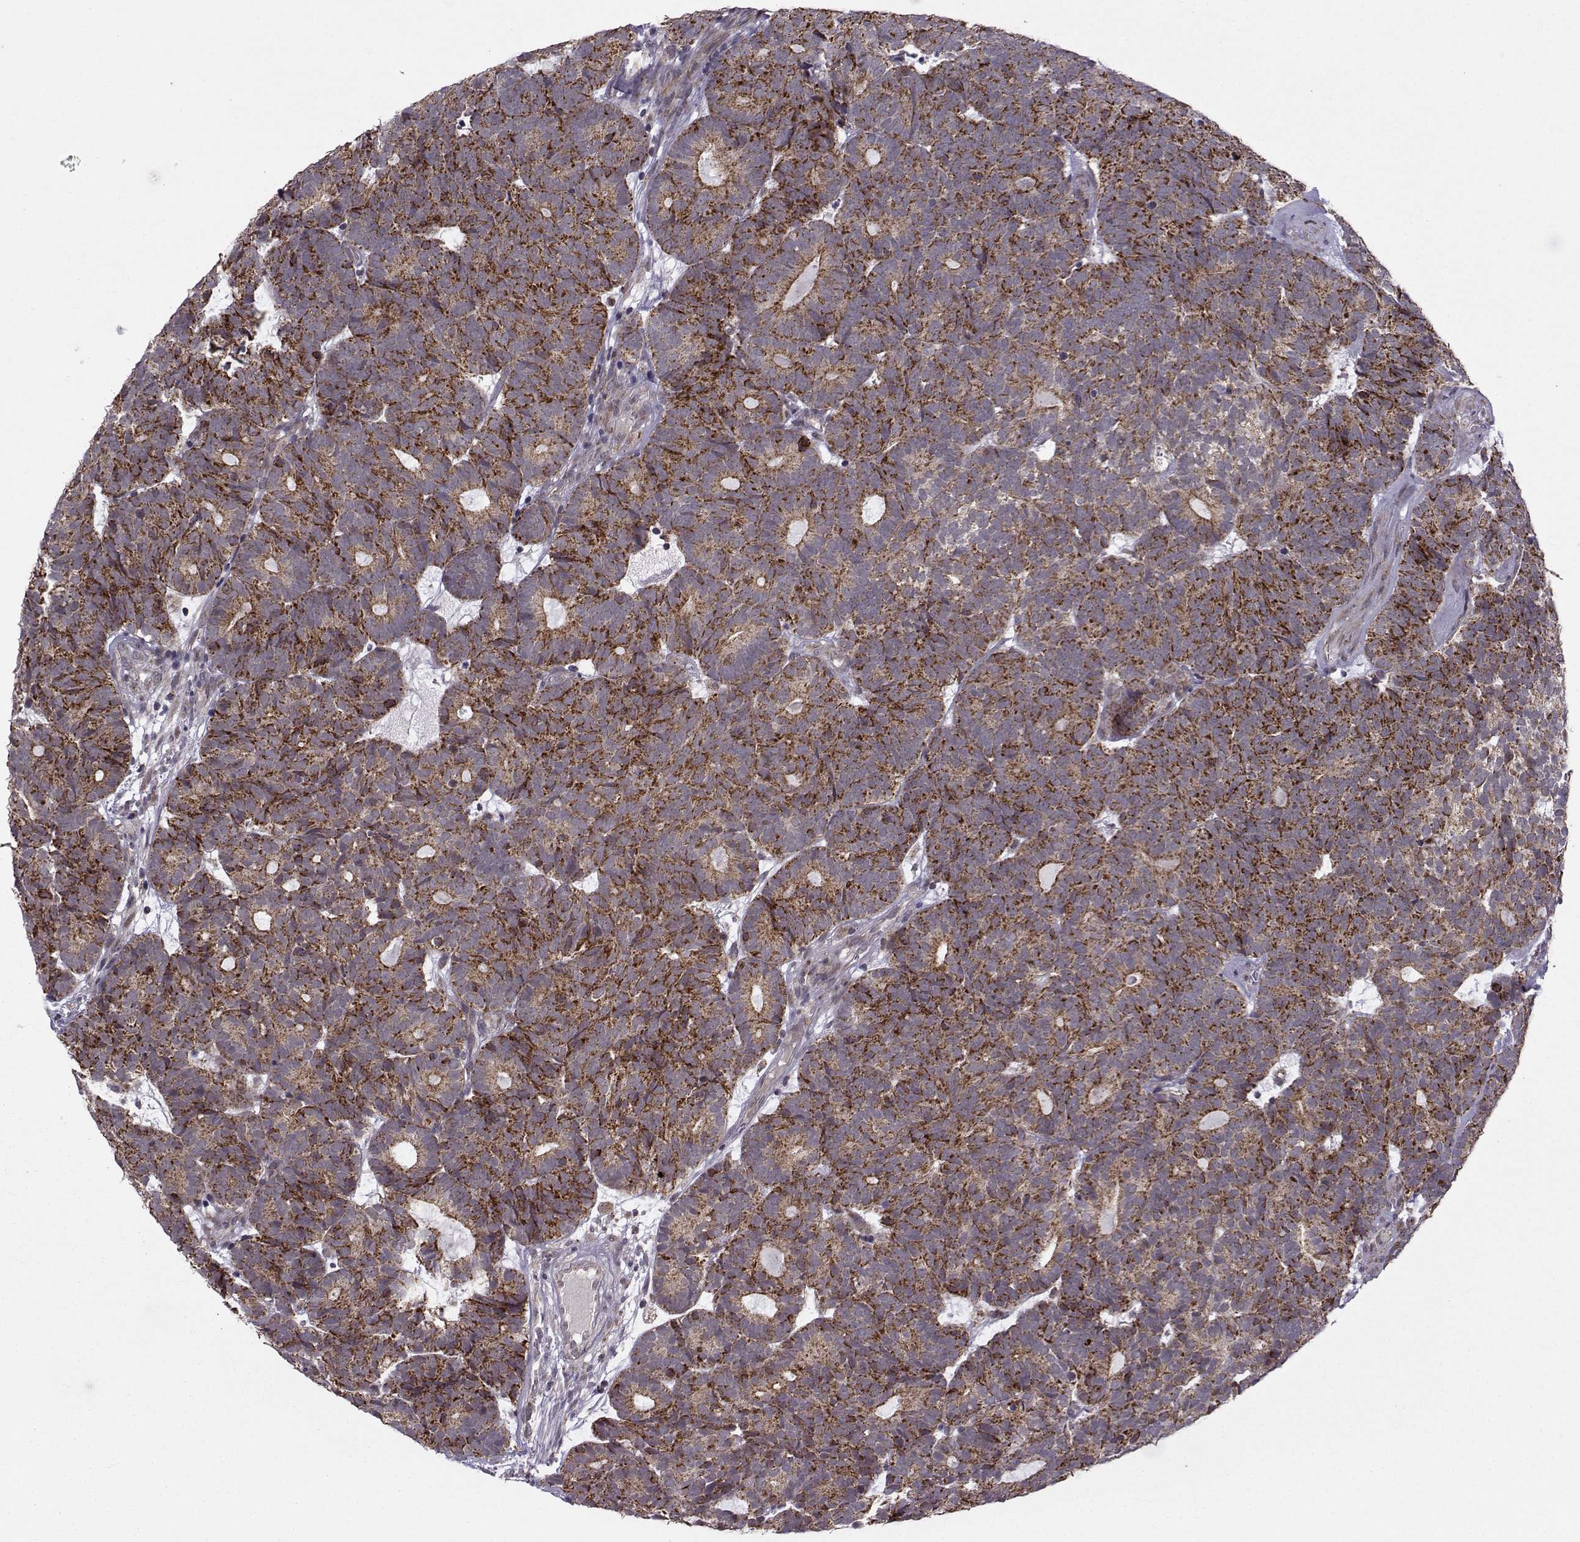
{"staining": {"intensity": "strong", "quantity": ">75%", "location": "cytoplasmic/membranous"}, "tissue": "head and neck cancer", "cell_type": "Tumor cells", "image_type": "cancer", "snomed": [{"axis": "morphology", "description": "Adenocarcinoma, NOS"}, {"axis": "topography", "description": "Head-Neck"}], "caption": "A high amount of strong cytoplasmic/membranous staining is appreciated in approximately >75% of tumor cells in head and neck cancer (adenocarcinoma) tissue.", "gene": "NECAB3", "patient": {"sex": "female", "age": 81}}